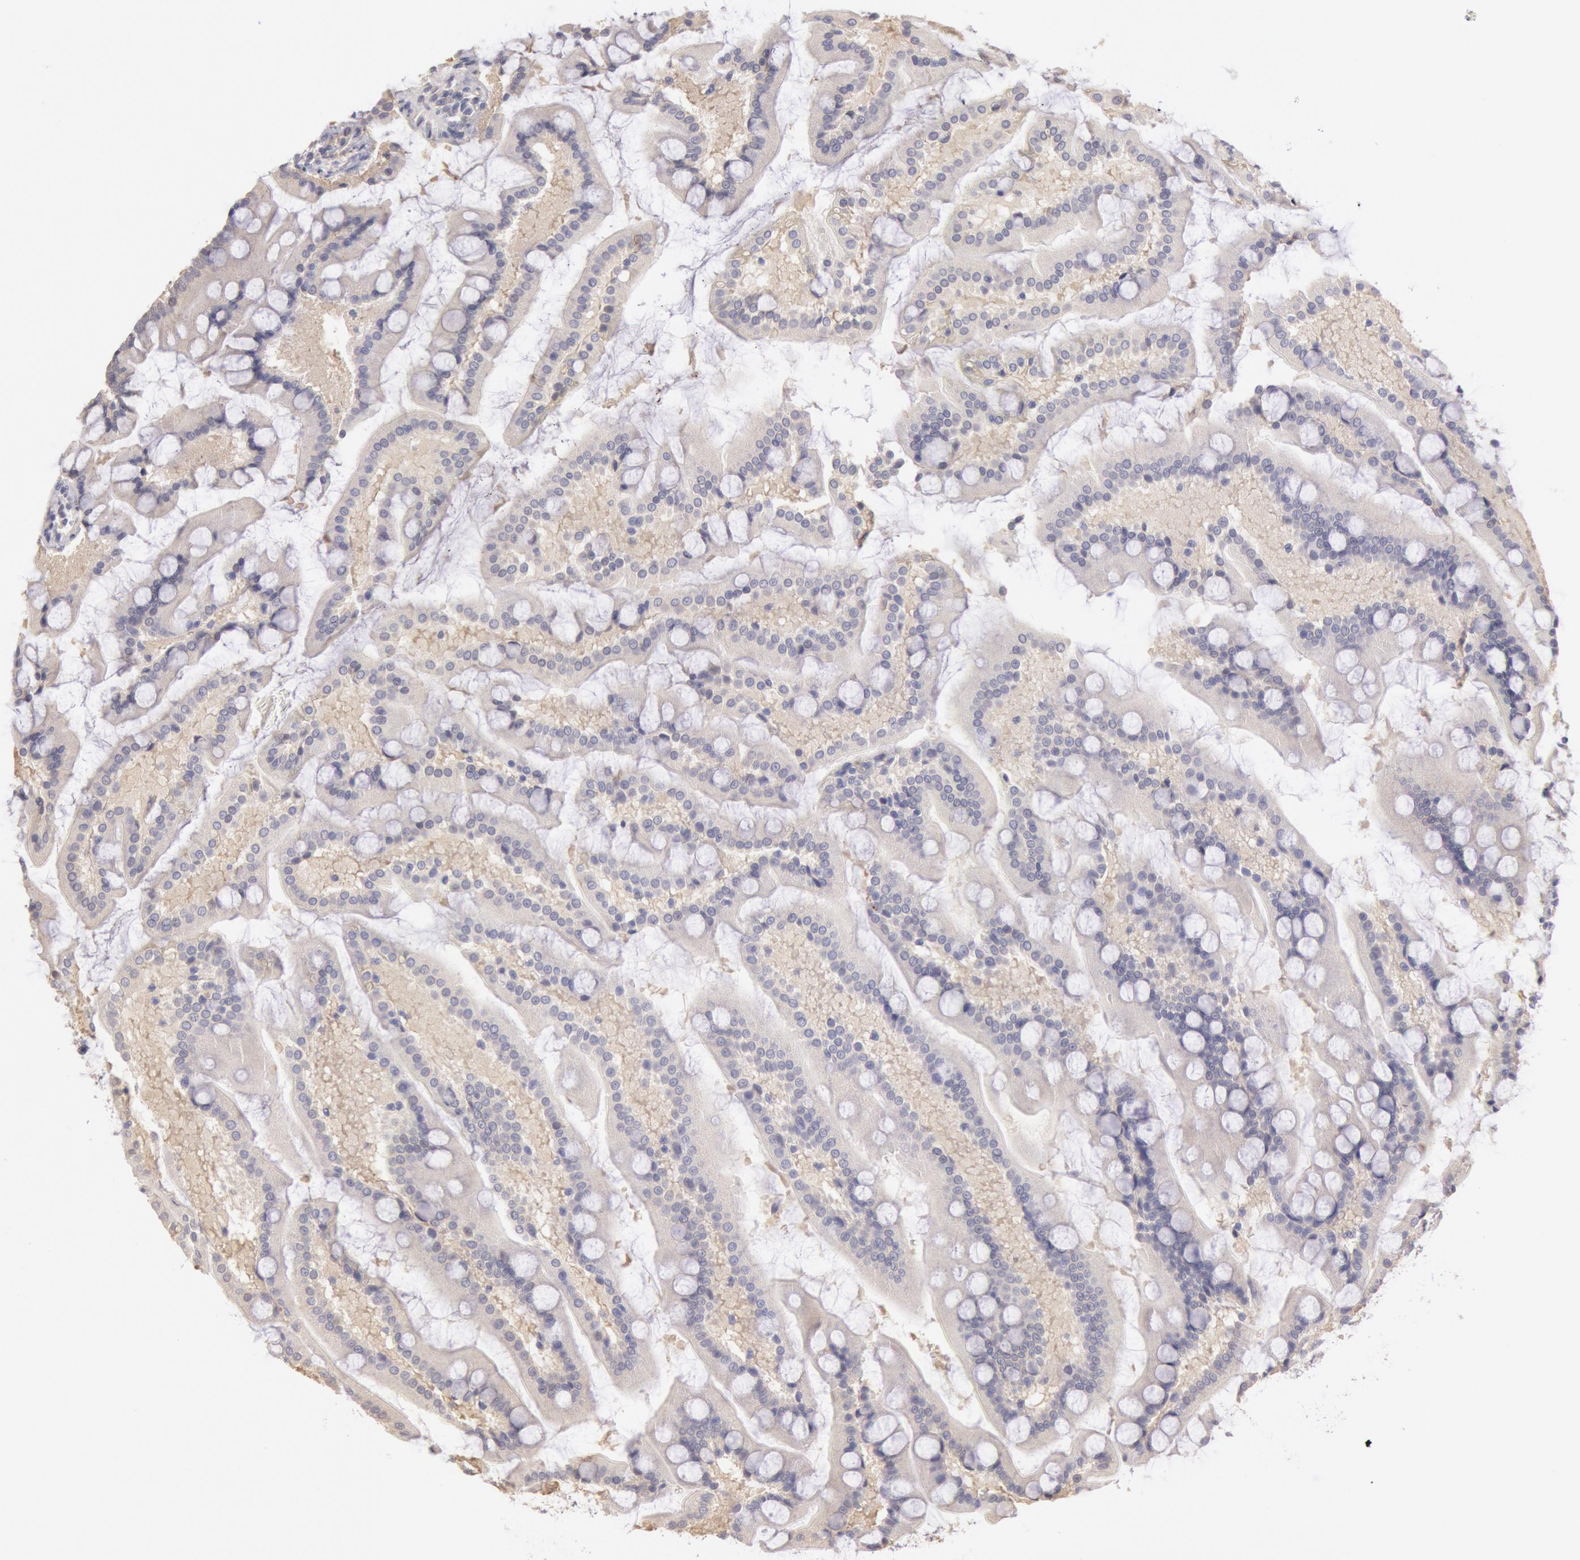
{"staining": {"intensity": "negative", "quantity": "none", "location": "none"}, "tissue": "small intestine", "cell_type": "Glandular cells", "image_type": "normal", "snomed": [{"axis": "morphology", "description": "Normal tissue, NOS"}, {"axis": "topography", "description": "Small intestine"}], "caption": "Immunohistochemical staining of benign small intestine exhibits no significant positivity in glandular cells.", "gene": "C1R", "patient": {"sex": "male", "age": 41}}